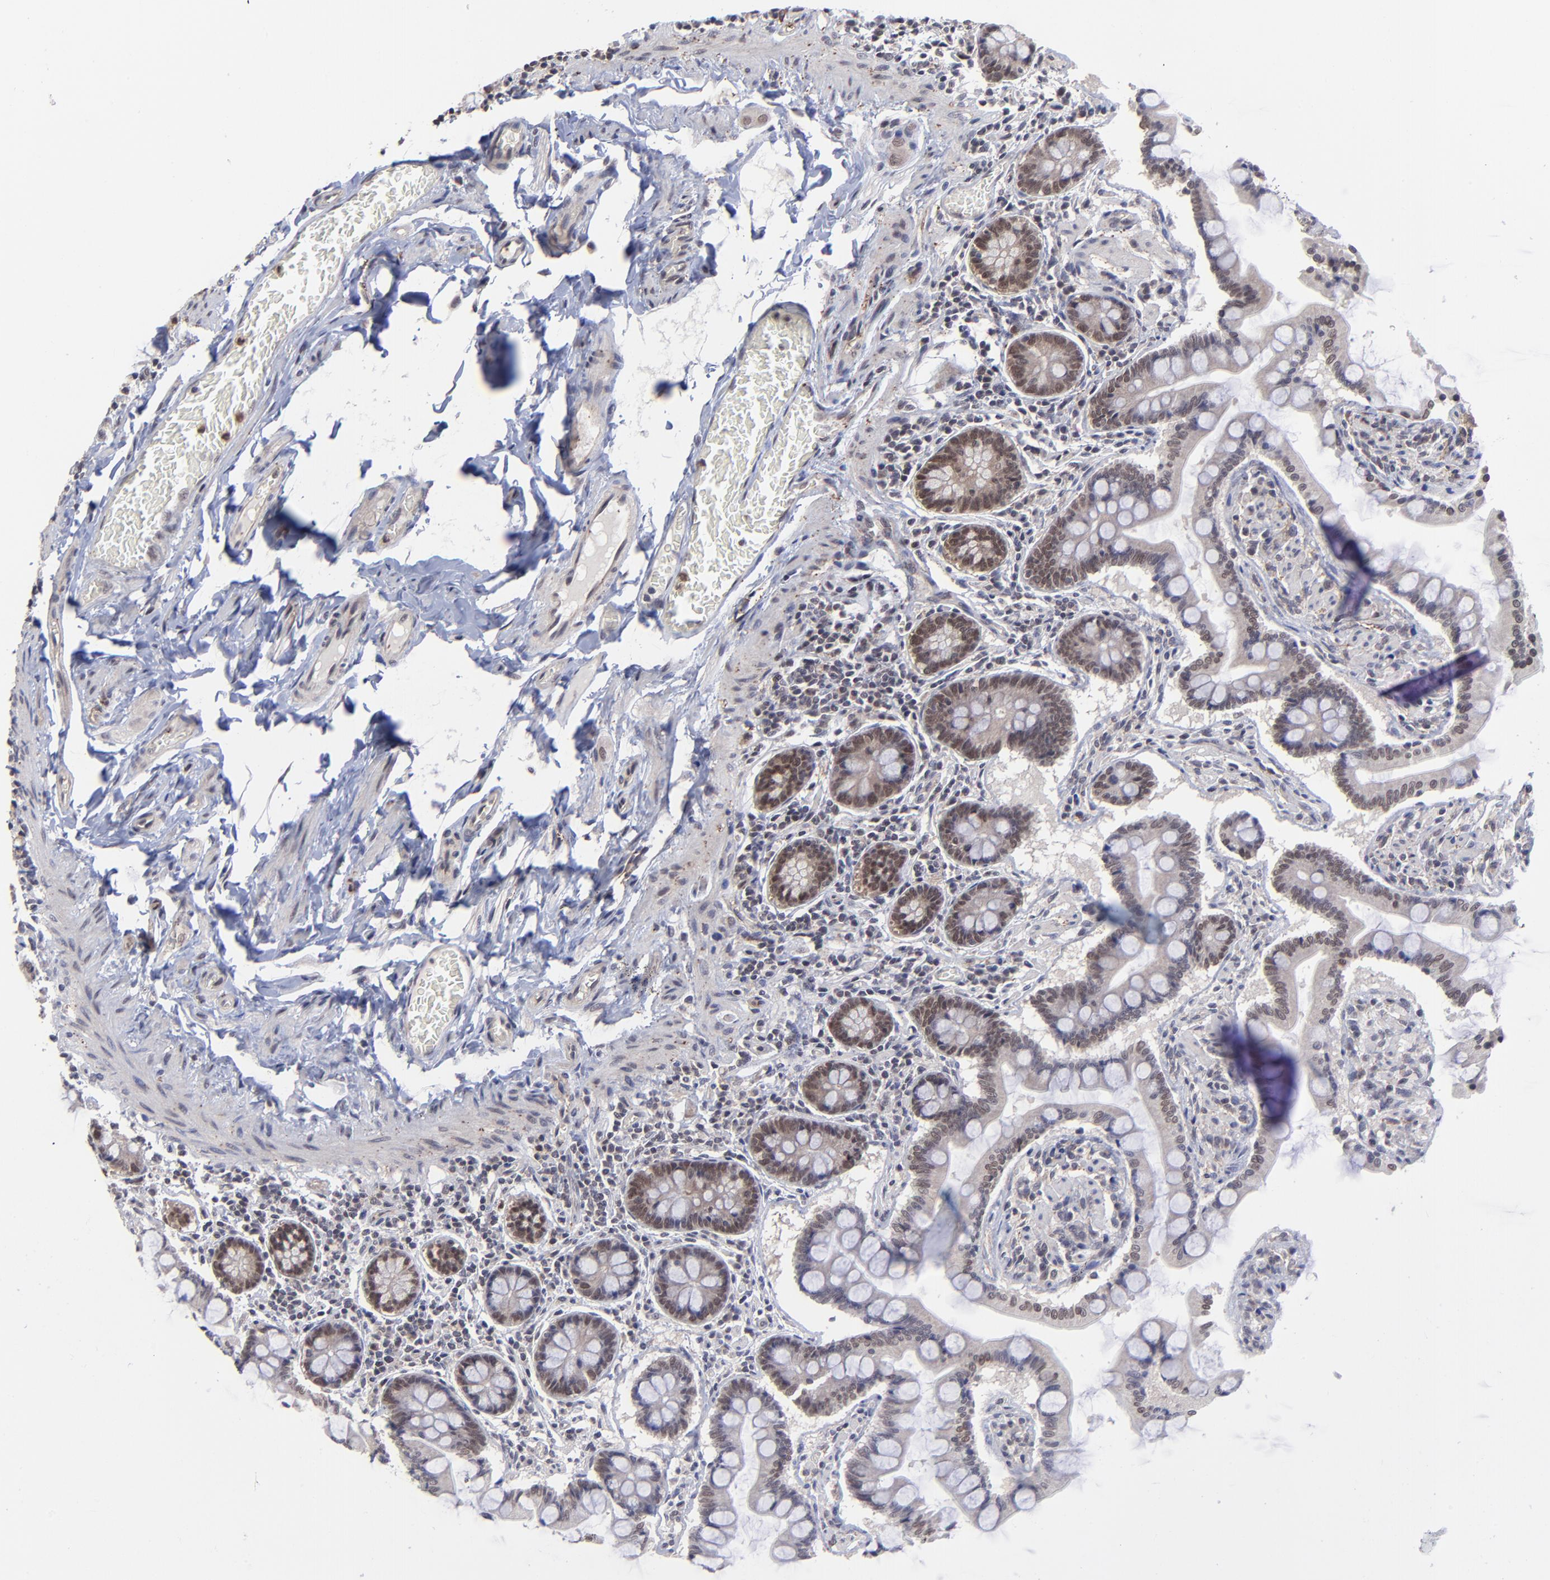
{"staining": {"intensity": "moderate", "quantity": ">75%", "location": "cytoplasmic/membranous,nuclear"}, "tissue": "small intestine", "cell_type": "Glandular cells", "image_type": "normal", "snomed": [{"axis": "morphology", "description": "Normal tissue, NOS"}, {"axis": "topography", "description": "Small intestine"}], "caption": "The image reveals immunohistochemical staining of benign small intestine. There is moderate cytoplasmic/membranous,nuclear expression is seen in approximately >75% of glandular cells. The protein is stained brown, and the nuclei are stained in blue (DAB (3,3'-diaminobenzidine) IHC with brightfield microscopy, high magnification).", "gene": "ZNF419", "patient": {"sex": "male", "age": 41}}